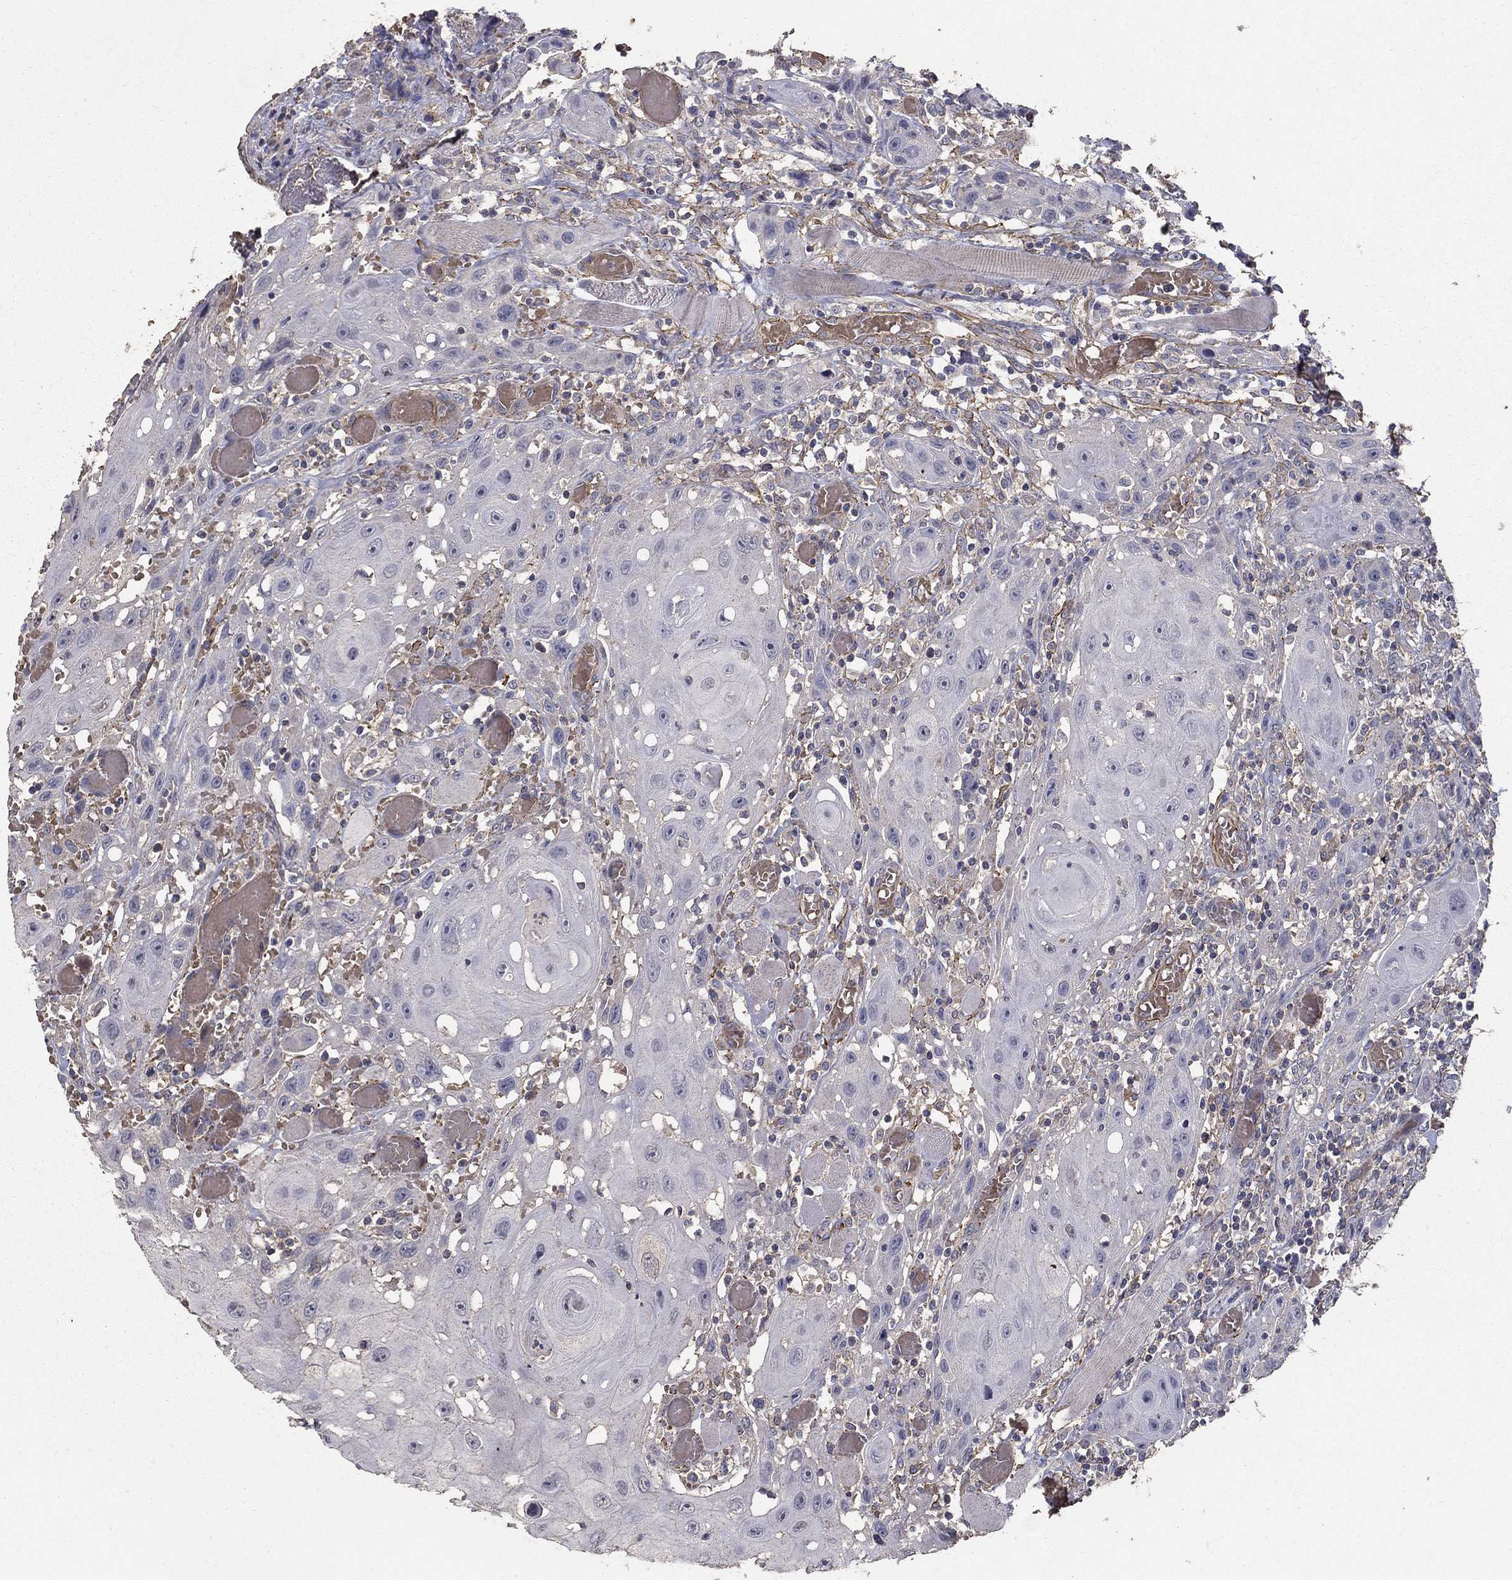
{"staining": {"intensity": "negative", "quantity": "none", "location": "none"}, "tissue": "head and neck cancer", "cell_type": "Tumor cells", "image_type": "cancer", "snomed": [{"axis": "morphology", "description": "Normal tissue, NOS"}, {"axis": "morphology", "description": "Squamous cell carcinoma, NOS"}, {"axis": "topography", "description": "Oral tissue"}, {"axis": "topography", "description": "Head-Neck"}], "caption": "The immunohistochemistry histopathology image has no significant positivity in tumor cells of squamous cell carcinoma (head and neck) tissue. (DAB immunohistochemistry (IHC), high magnification).", "gene": "MPP2", "patient": {"sex": "male", "age": 71}}